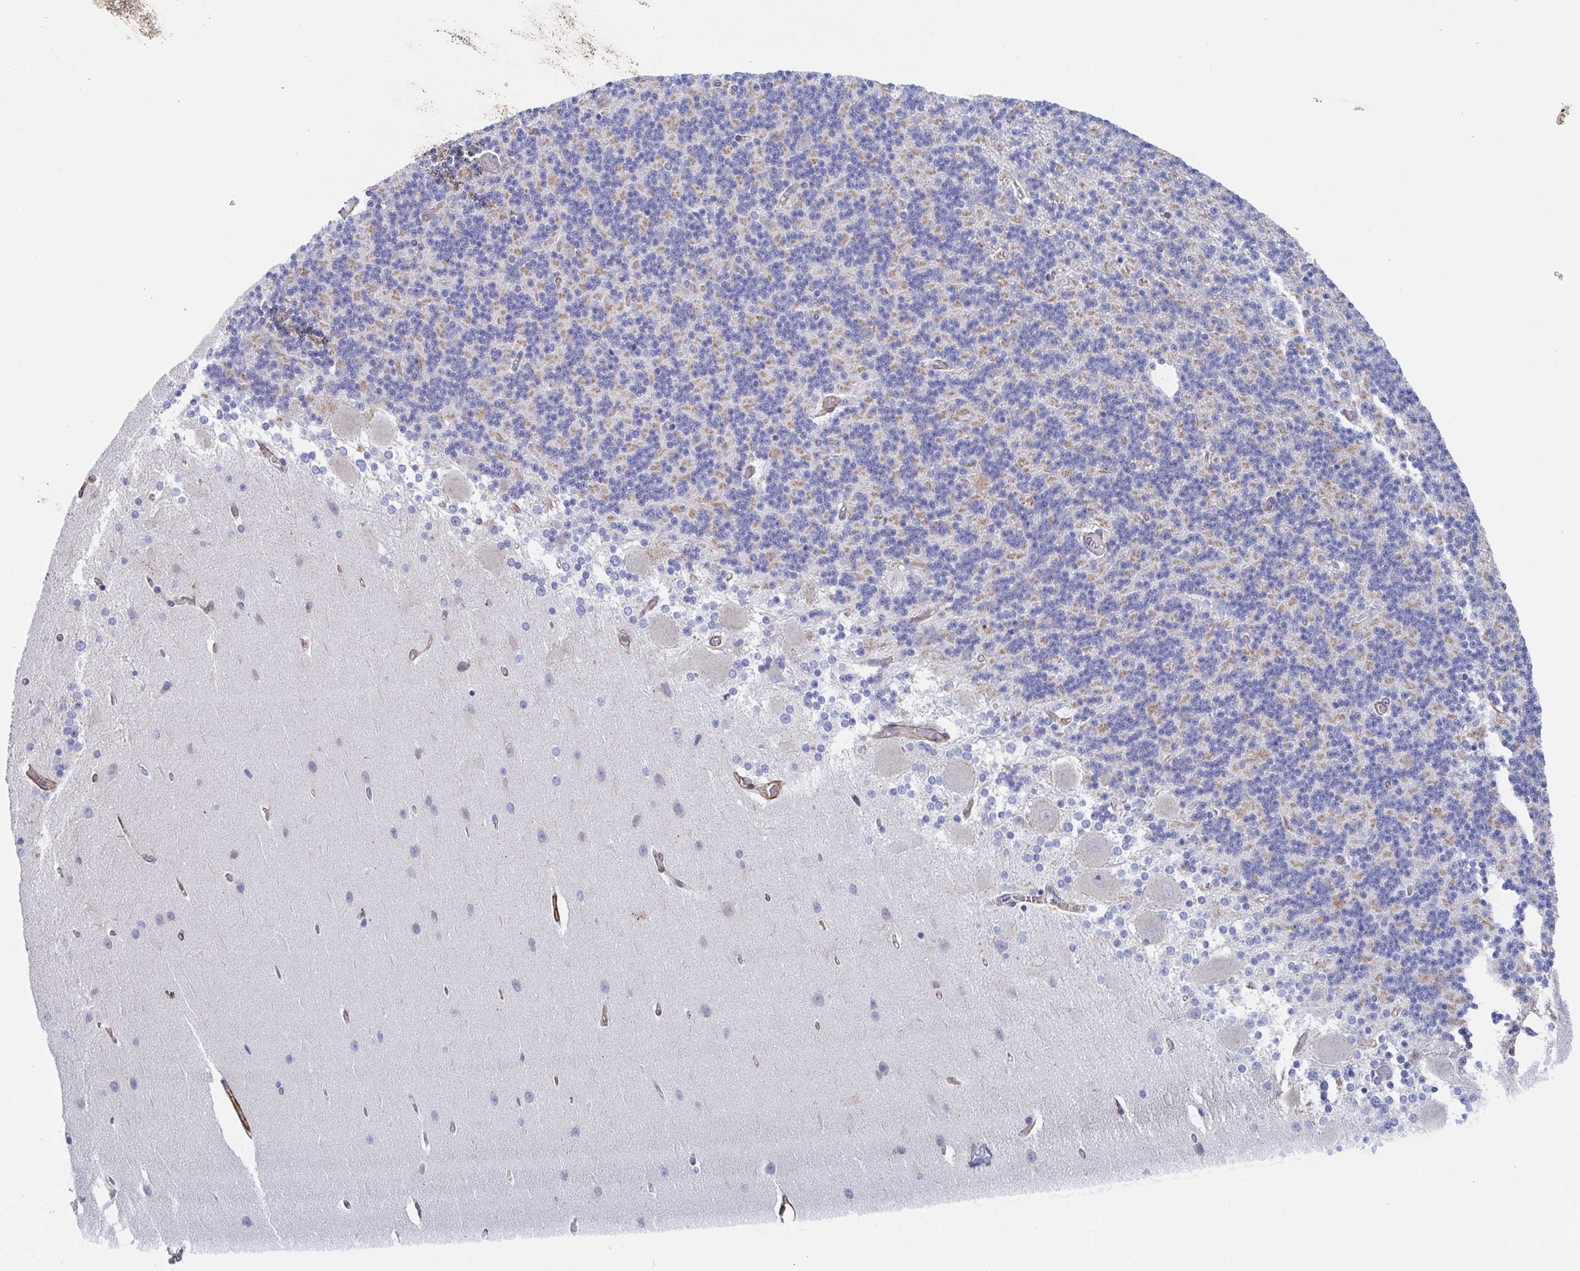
{"staining": {"intensity": "moderate", "quantity": "<25%", "location": "cytoplasmic/membranous"}, "tissue": "cerebellum", "cell_type": "Cells in granular layer", "image_type": "normal", "snomed": [{"axis": "morphology", "description": "Normal tissue, NOS"}, {"axis": "topography", "description": "Cerebellum"}], "caption": "This is a micrograph of immunohistochemistry (IHC) staining of benign cerebellum, which shows moderate positivity in the cytoplasmic/membranous of cells in granular layer.", "gene": "KLC3", "patient": {"sex": "female", "age": 54}}